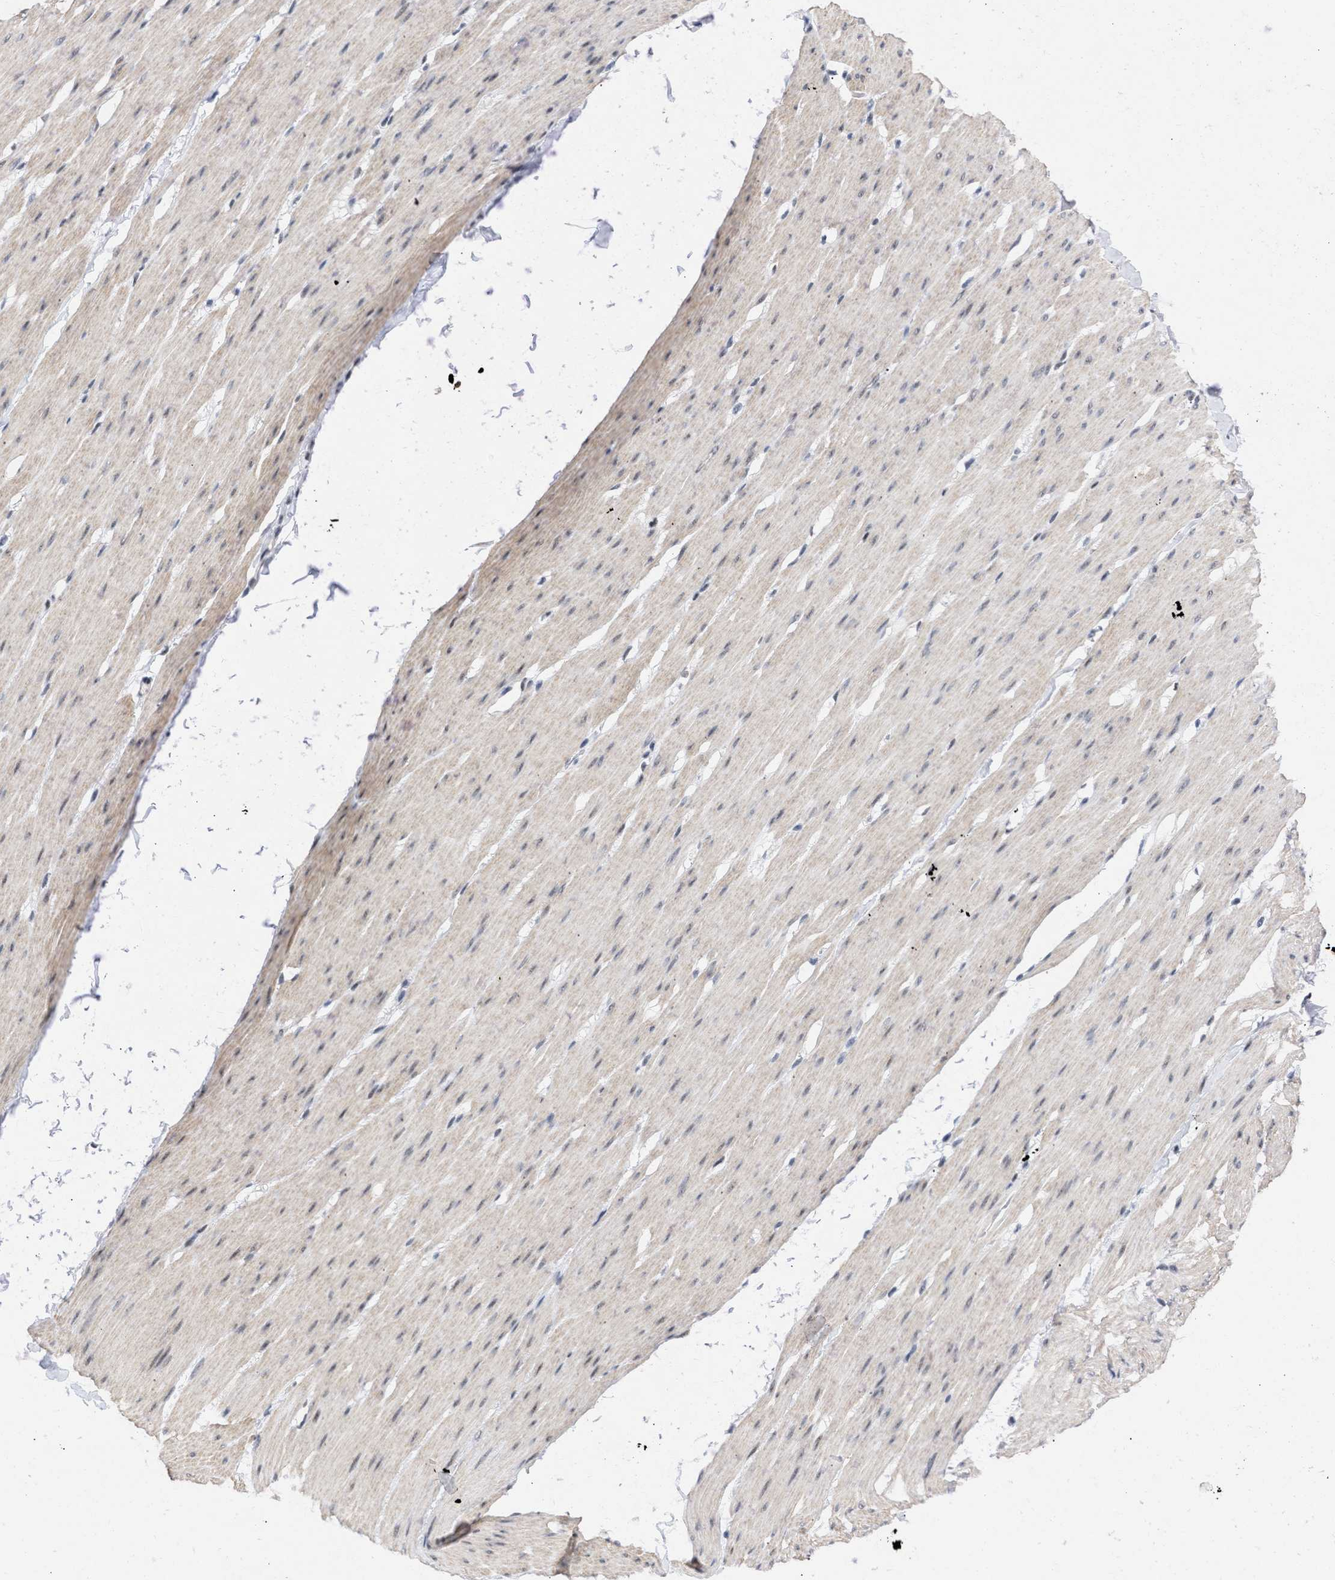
{"staining": {"intensity": "weak", "quantity": "25%-75%", "location": "cytoplasmic/membranous"}, "tissue": "smooth muscle", "cell_type": "Smooth muscle cells", "image_type": "normal", "snomed": [{"axis": "morphology", "description": "Normal tissue, NOS"}, {"axis": "topography", "description": "Smooth muscle"}, {"axis": "topography", "description": "Colon"}], "caption": "Protein staining exhibits weak cytoplasmic/membranous expression in approximately 25%-75% of smooth muscle cells in unremarkable smooth muscle. Immunohistochemistry stains the protein of interest in brown and the nuclei are stained blue.", "gene": "DDX41", "patient": {"sex": "male", "age": 67}}